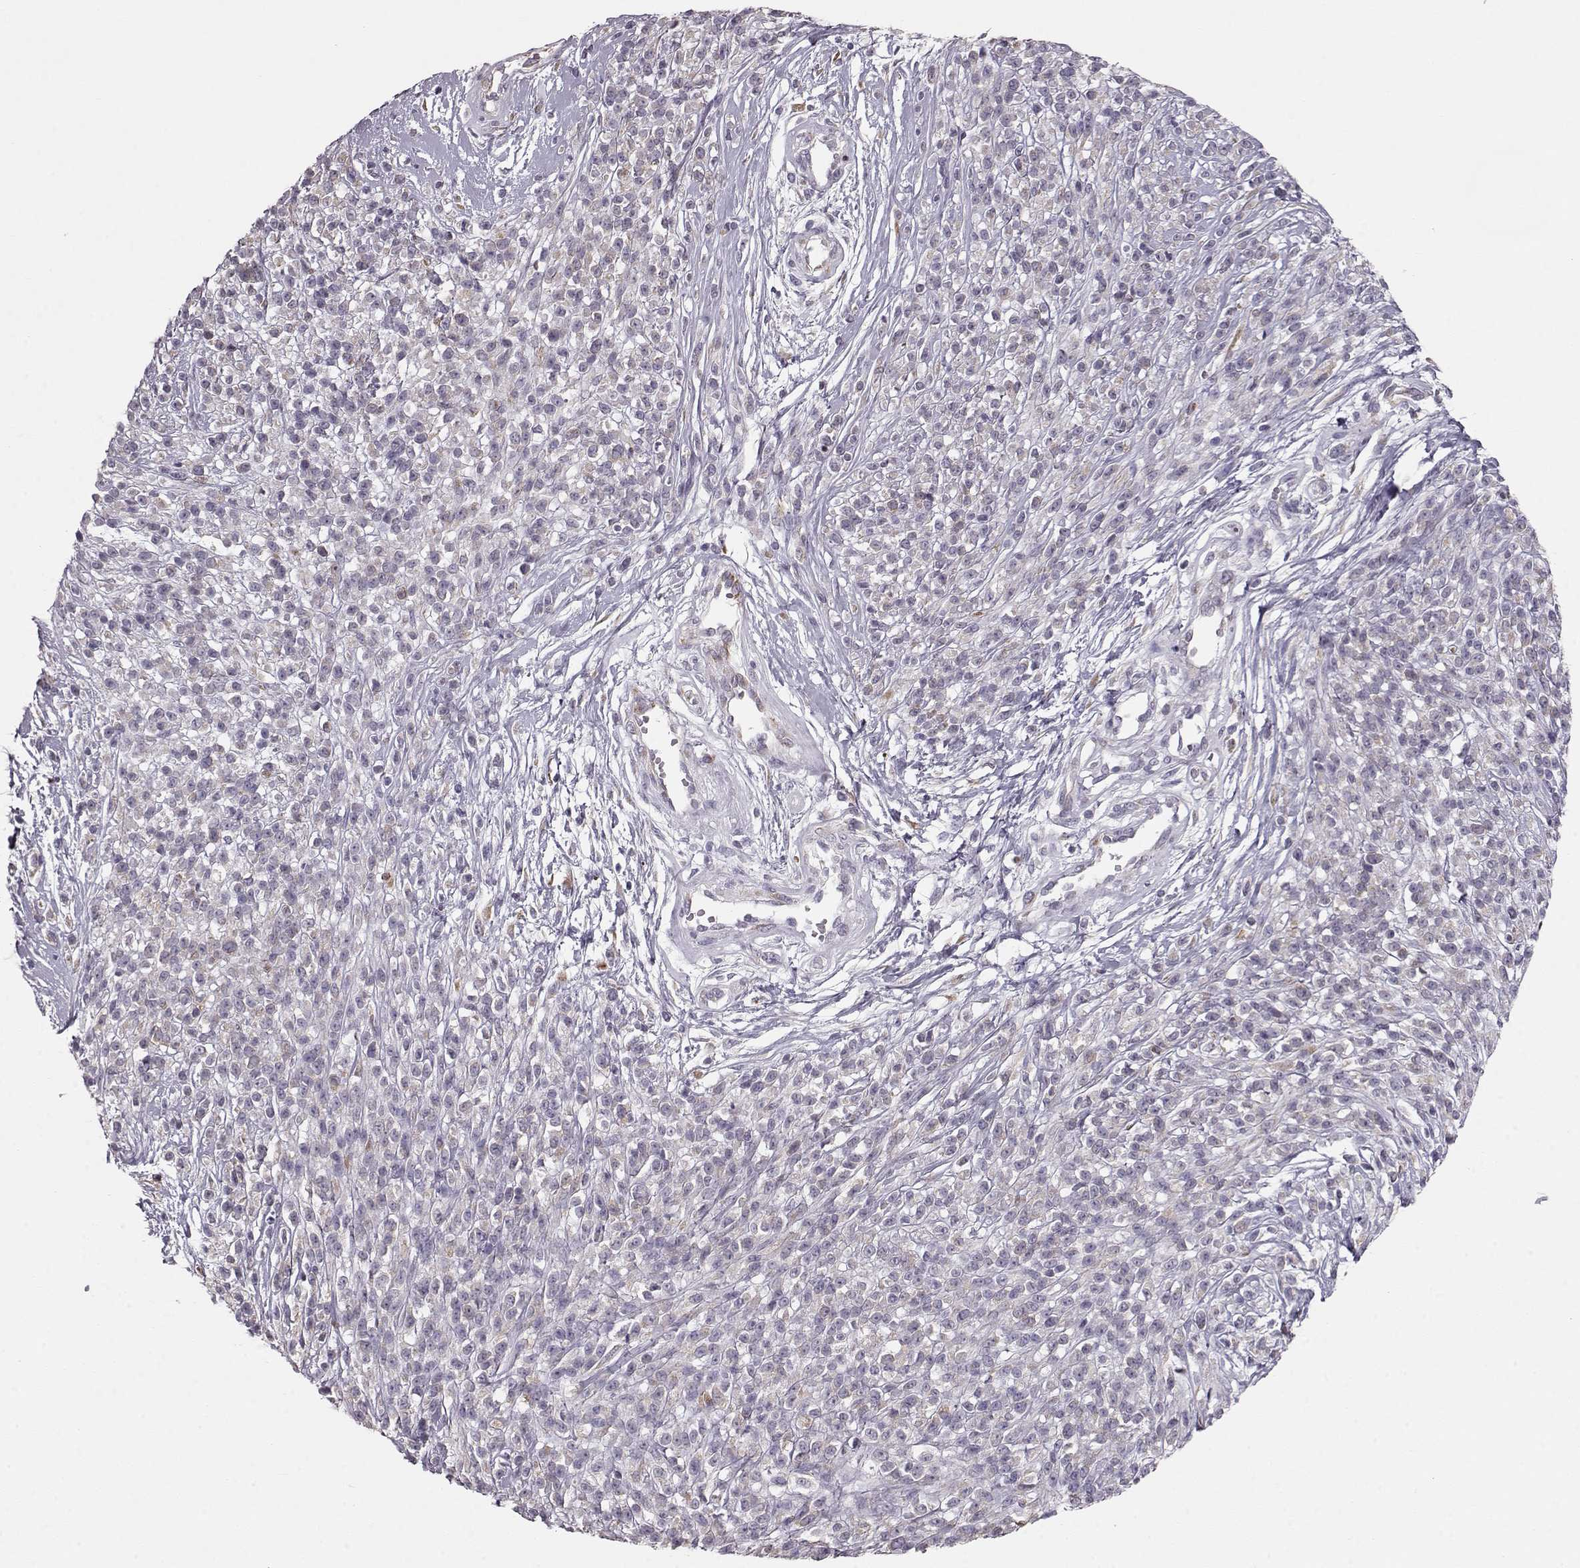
{"staining": {"intensity": "weak", "quantity": "<25%", "location": "cytoplasmic/membranous"}, "tissue": "melanoma", "cell_type": "Tumor cells", "image_type": "cancer", "snomed": [{"axis": "morphology", "description": "Malignant melanoma, NOS"}, {"axis": "topography", "description": "Skin"}, {"axis": "topography", "description": "Skin of trunk"}], "caption": "Immunohistochemistry of human melanoma reveals no staining in tumor cells.", "gene": "ELOVL5", "patient": {"sex": "male", "age": 74}}